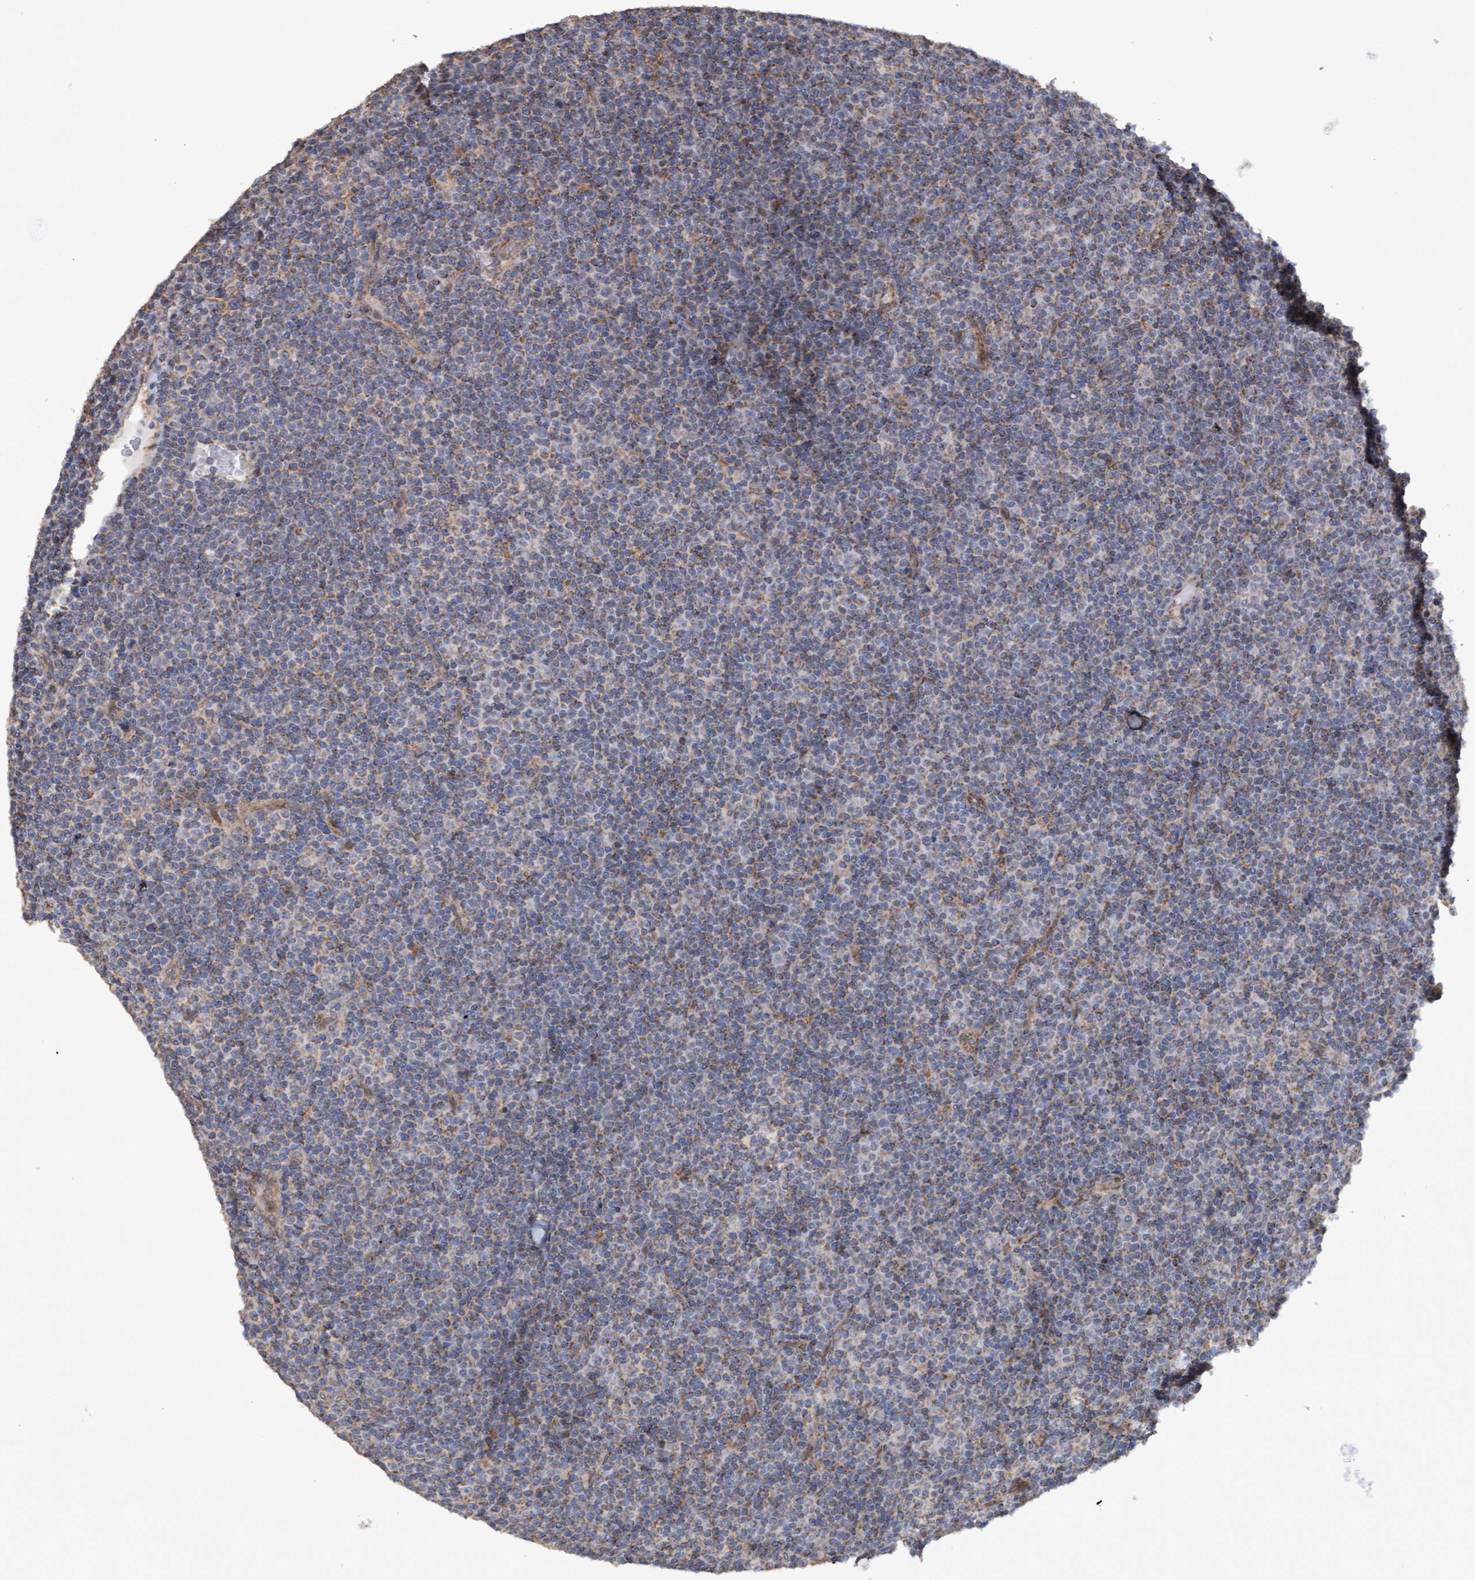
{"staining": {"intensity": "weak", "quantity": "25%-75%", "location": "cytoplasmic/membranous"}, "tissue": "lymphoma", "cell_type": "Tumor cells", "image_type": "cancer", "snomed": [{"axis": "morphology", "description": "Malignant lymphoma, non-Hodgkin's type, Low grade"}, {"axis": "topography", "description": "Lymph node"}], "caption": "DAB (3,3'-diaminobenzidine) immunohistochemical staining of human lymphoma exhibits weak cytoplasmic/membranous protein positivity in approximately 25%-75% of tumor cells. (brown staining indicates protein expression, while blue staining denotes nuclei).", "gene": "MGLL", "patient": {"sex": "female", "age": 67}}